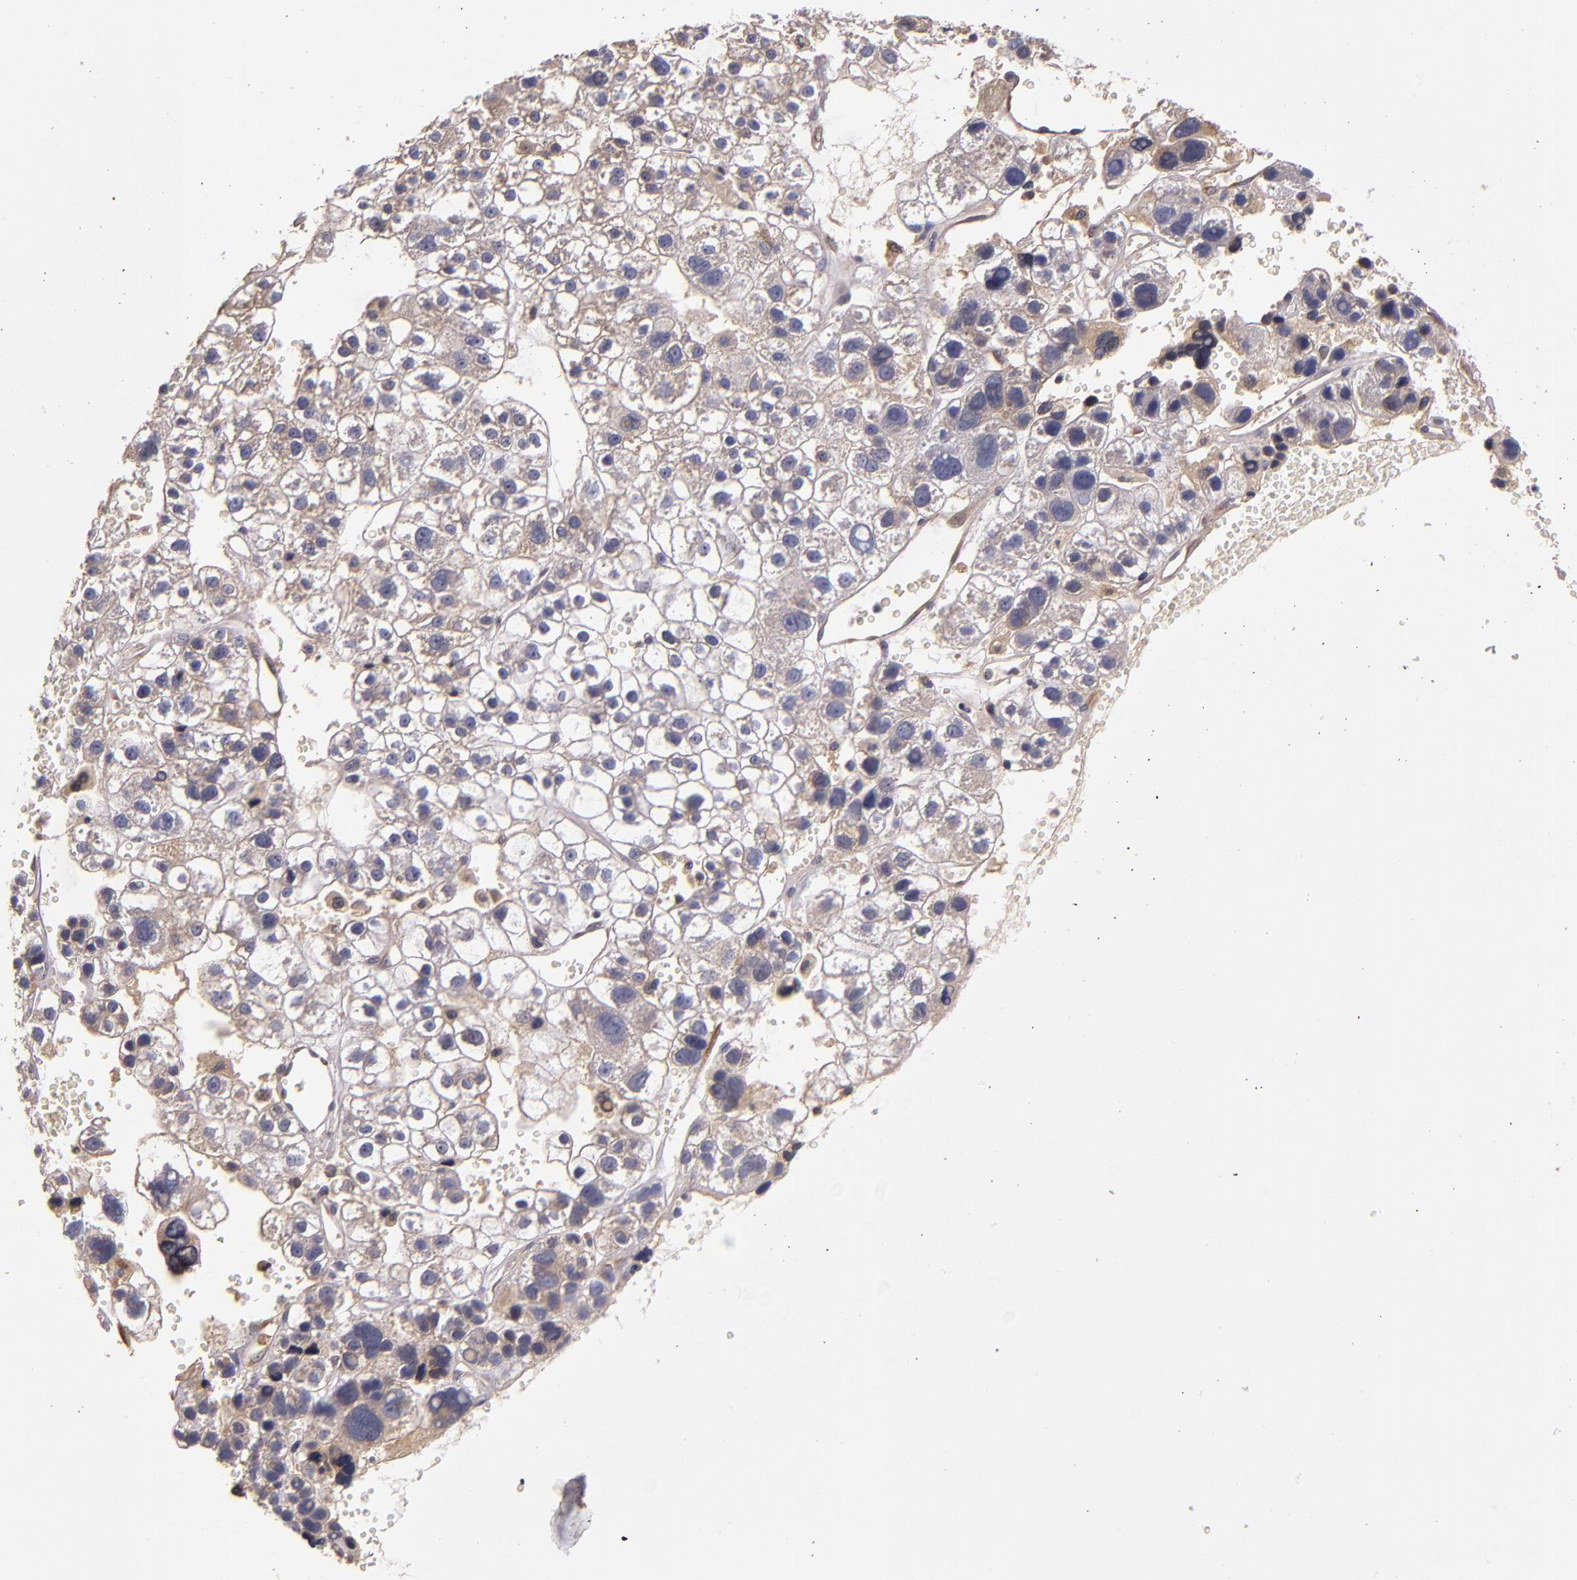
{"staining": {"intensity": "weak", "quantity": ">75%", "location": "cytoplasmic/membranous"}, "tissue": "liver cancer", "cell_type": "Tumor cells", "image_type": "cancer", "snomed": [{"axis": "morphology", "description": "Carcinoma, Hepatocellular, NOS"}, {"axis": "topography", "description": "Liver"}], "caption": "Hepatocellular carcinoma (liver) stained with a protein marker displays weak staining in tumor cells.", "gene": "PRAF2", "patient": {"sex": "female", "age": 85}}